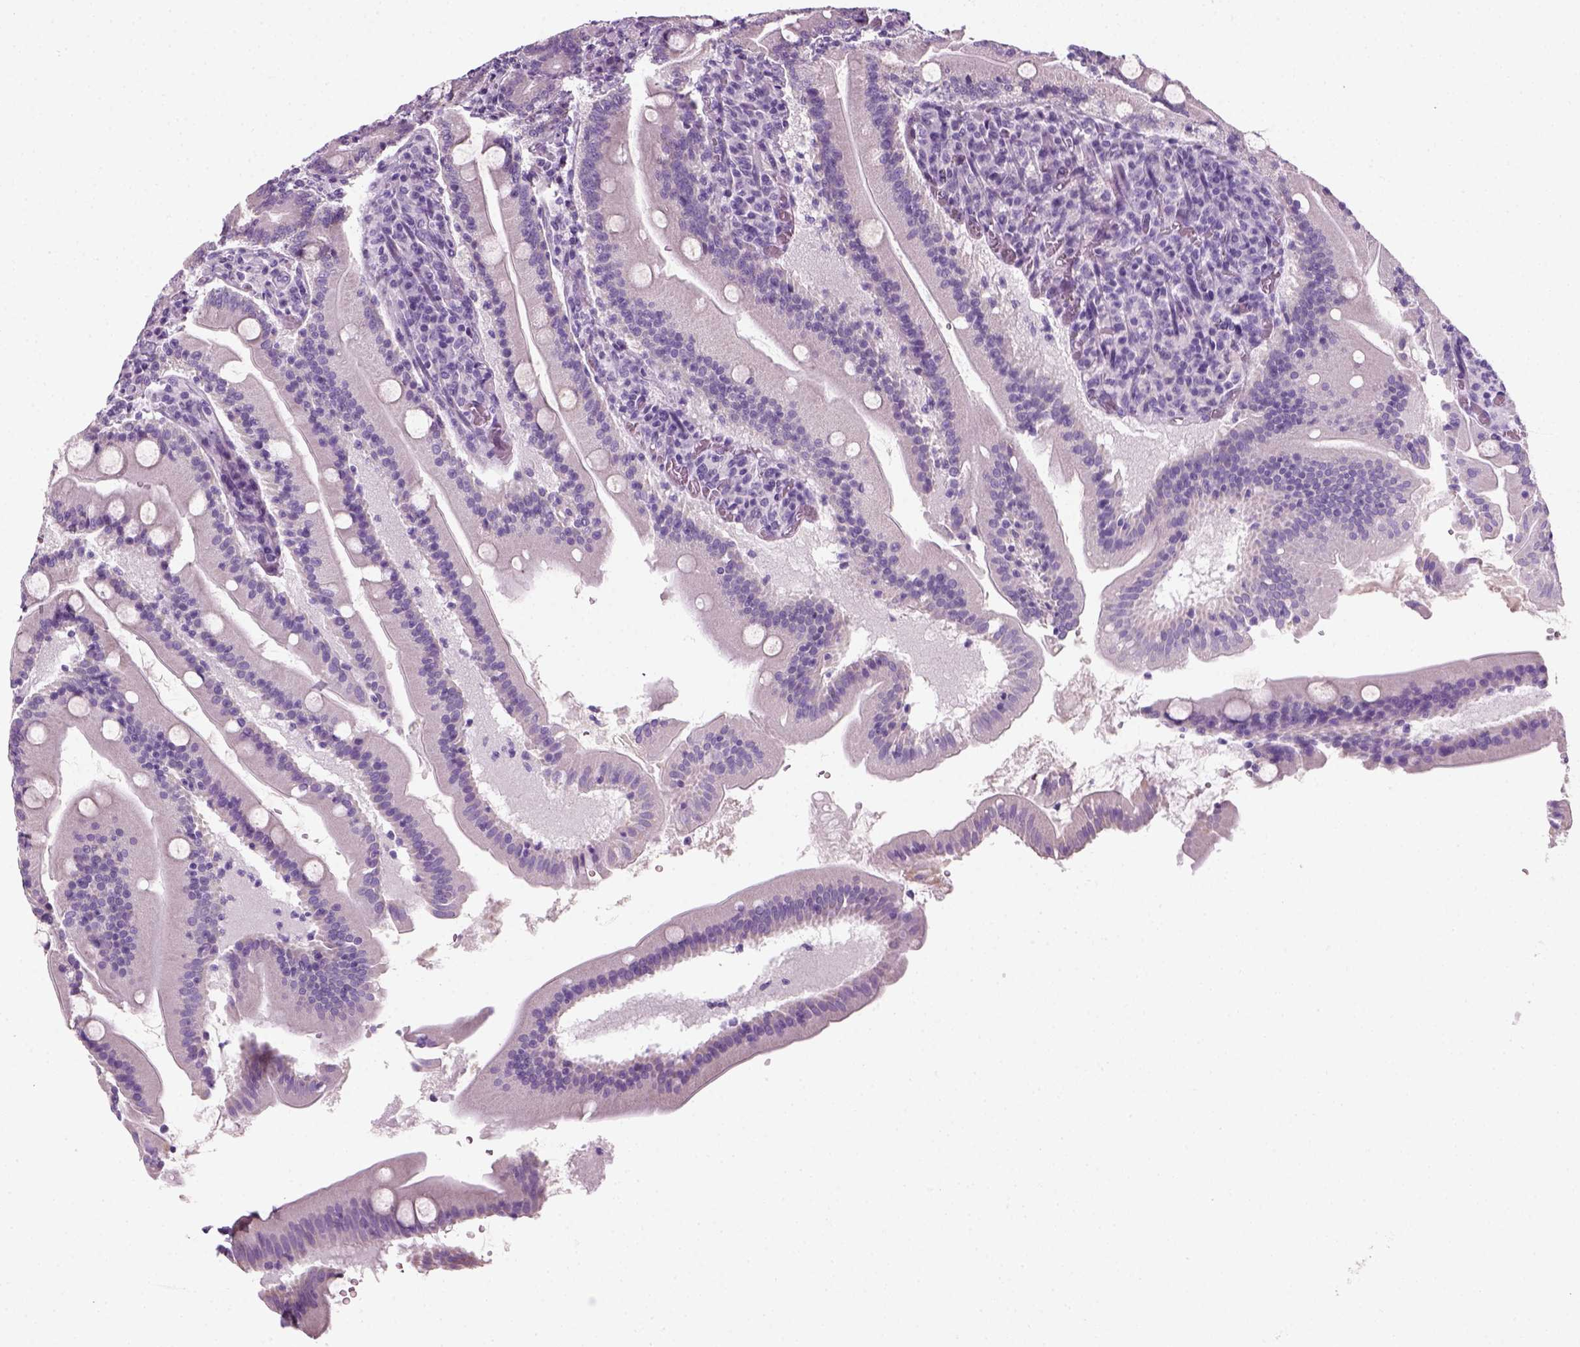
{"staining": {"intensity": "negative", "quantity": "none", "location": "none"}, "tissue": "small intestine", "cell_type": "Glandular cells", "image_type": "normal", "snomed": [{"axis": "morphology", "description": "Normal tissue, NOS"}, {"axis": "topography", "description": "Small intestine"}], "caption": "A high-resolution photomicrograph shows IHC staining of benign small intestine, which exhibits no significant expression in glandular cells.", "gene": "SLC12A5", "patient": {"sex": "male", "age": 37}}